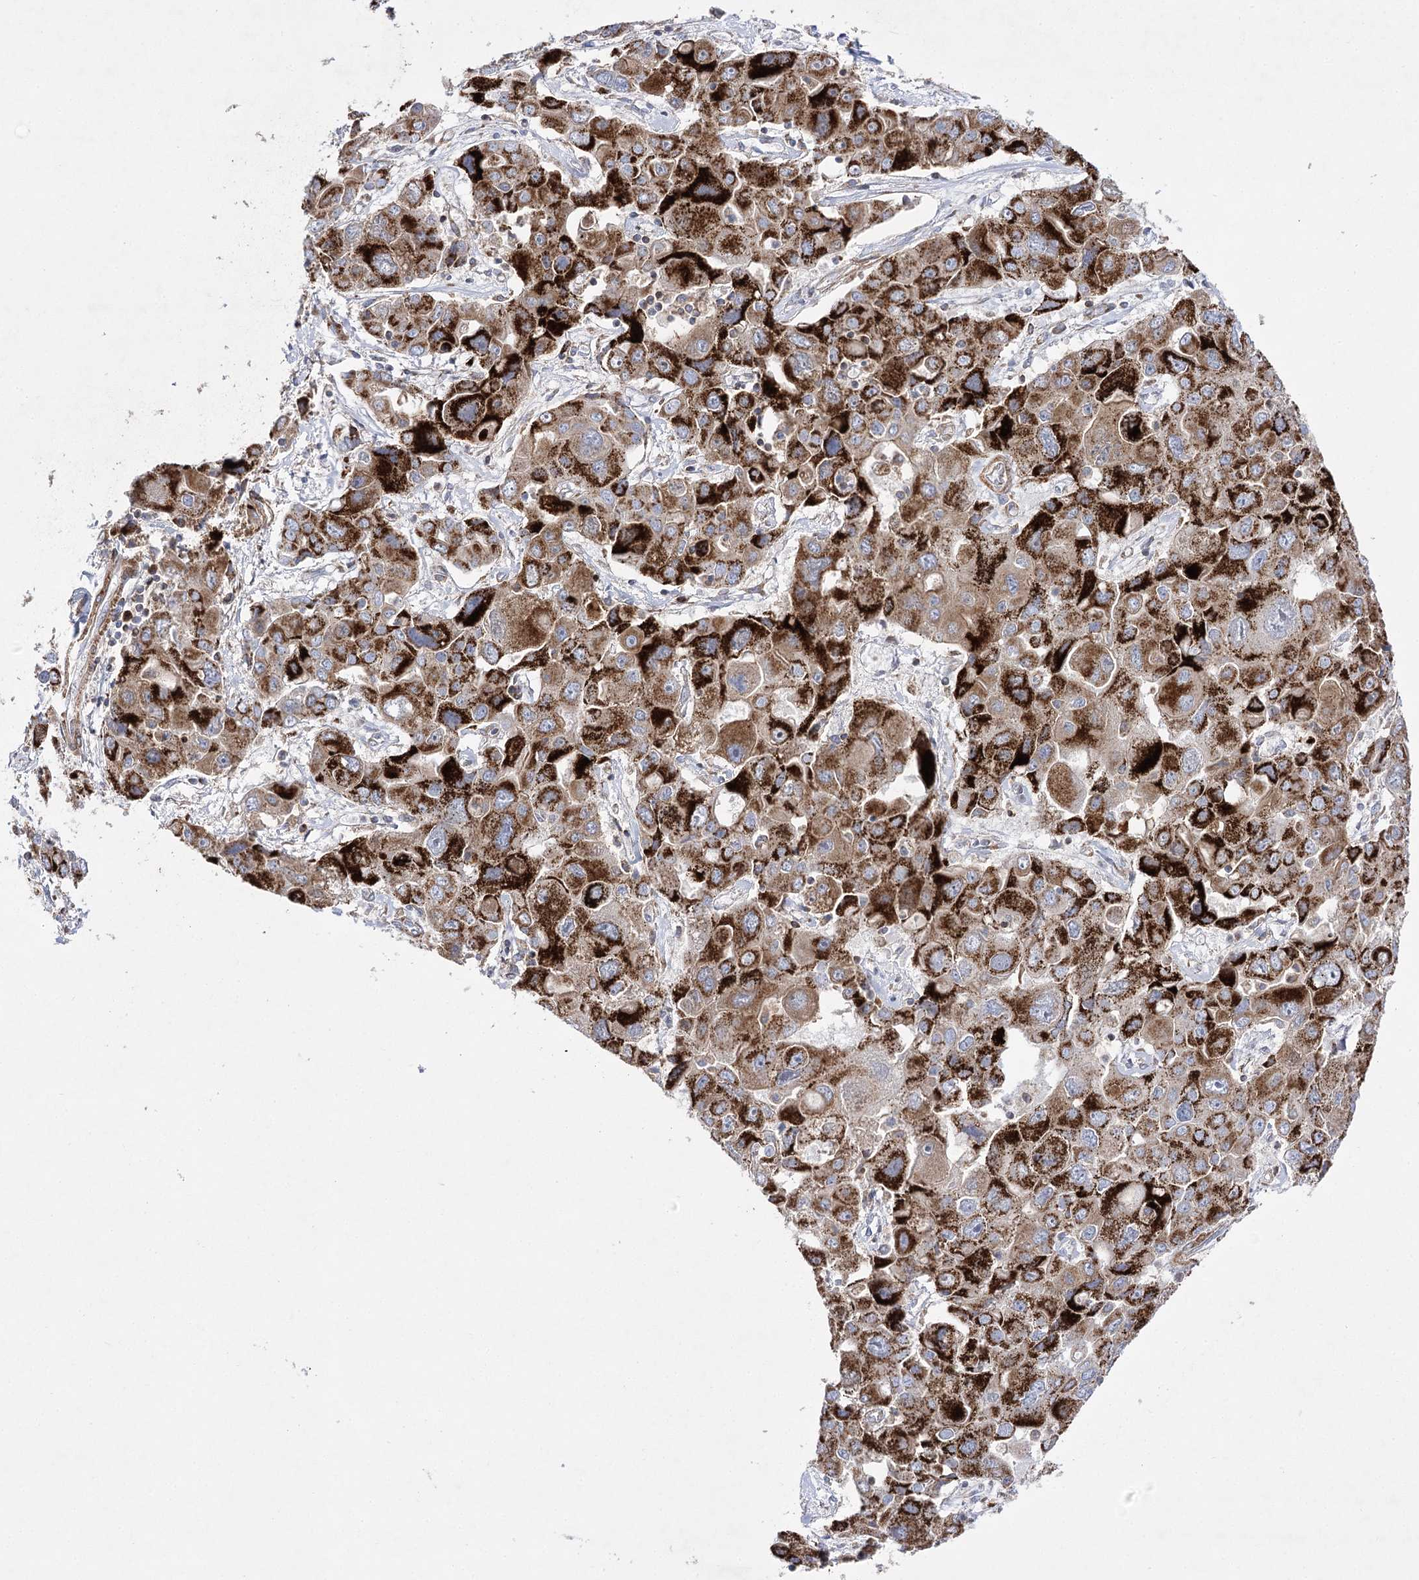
{"staining": {"intensity": "strong", "quantity": ">75%", "location": "cytoplasmic/membranous"}, "tissue": "liver cancer", "cell_type": "Tumor cells", "image_type": "cancer", "snomed": [{"axis": "morphology", "description": "Cholangiocarcinoma"}, {"axis": "topography", "description": "Liver"}], "caption": "Immunohistochemical staining of human liver cancer (cholangiocarcinoma) exhibits strong cytoplasmic/membranous protein expression in about >75% of tumor cells.", "gene": "COX15", "patient": {"sex": "male", "age": 67}}